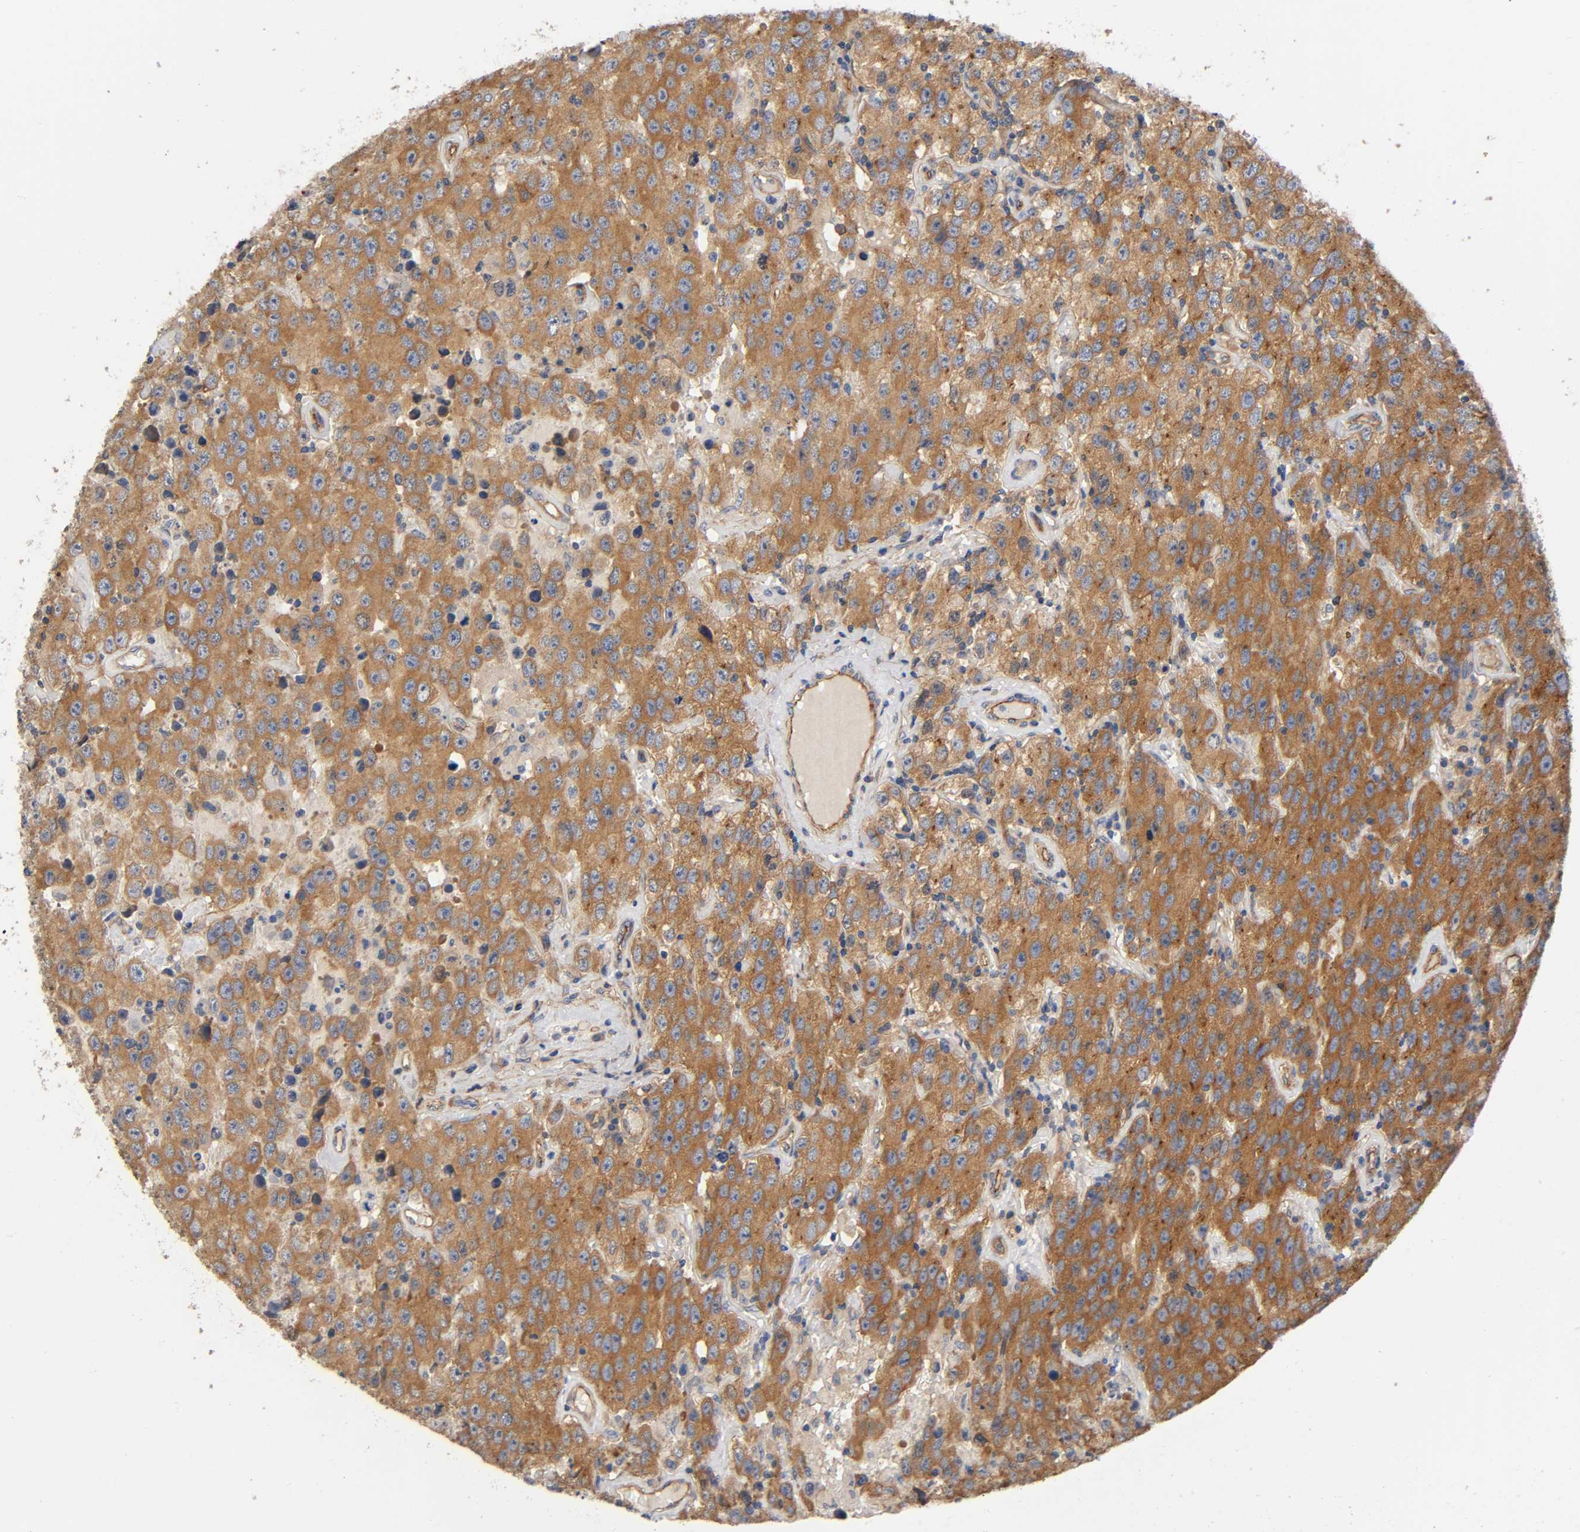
{"staining": {"intensity": "moderate", "quantity": ">75%", "location": "cytoplasmic/membranous"}, "tissue": "testis cancer", "cell_type": "Tumor cells", "image_type": "cancer", "snomed": [{"axis": "morphology", "description": "Seminoma, NOS"}, {"axis": "topography", "description": "Testis"}], "caption": "A high-resolution micrograph shows immunohistochemistry staining of testis cancer, which displays moderate cytoplasmic/membranous positivity in about >75% of tumor cells.", "gene": "MARS1", "patient": {"sex": "male", "age": 52}}